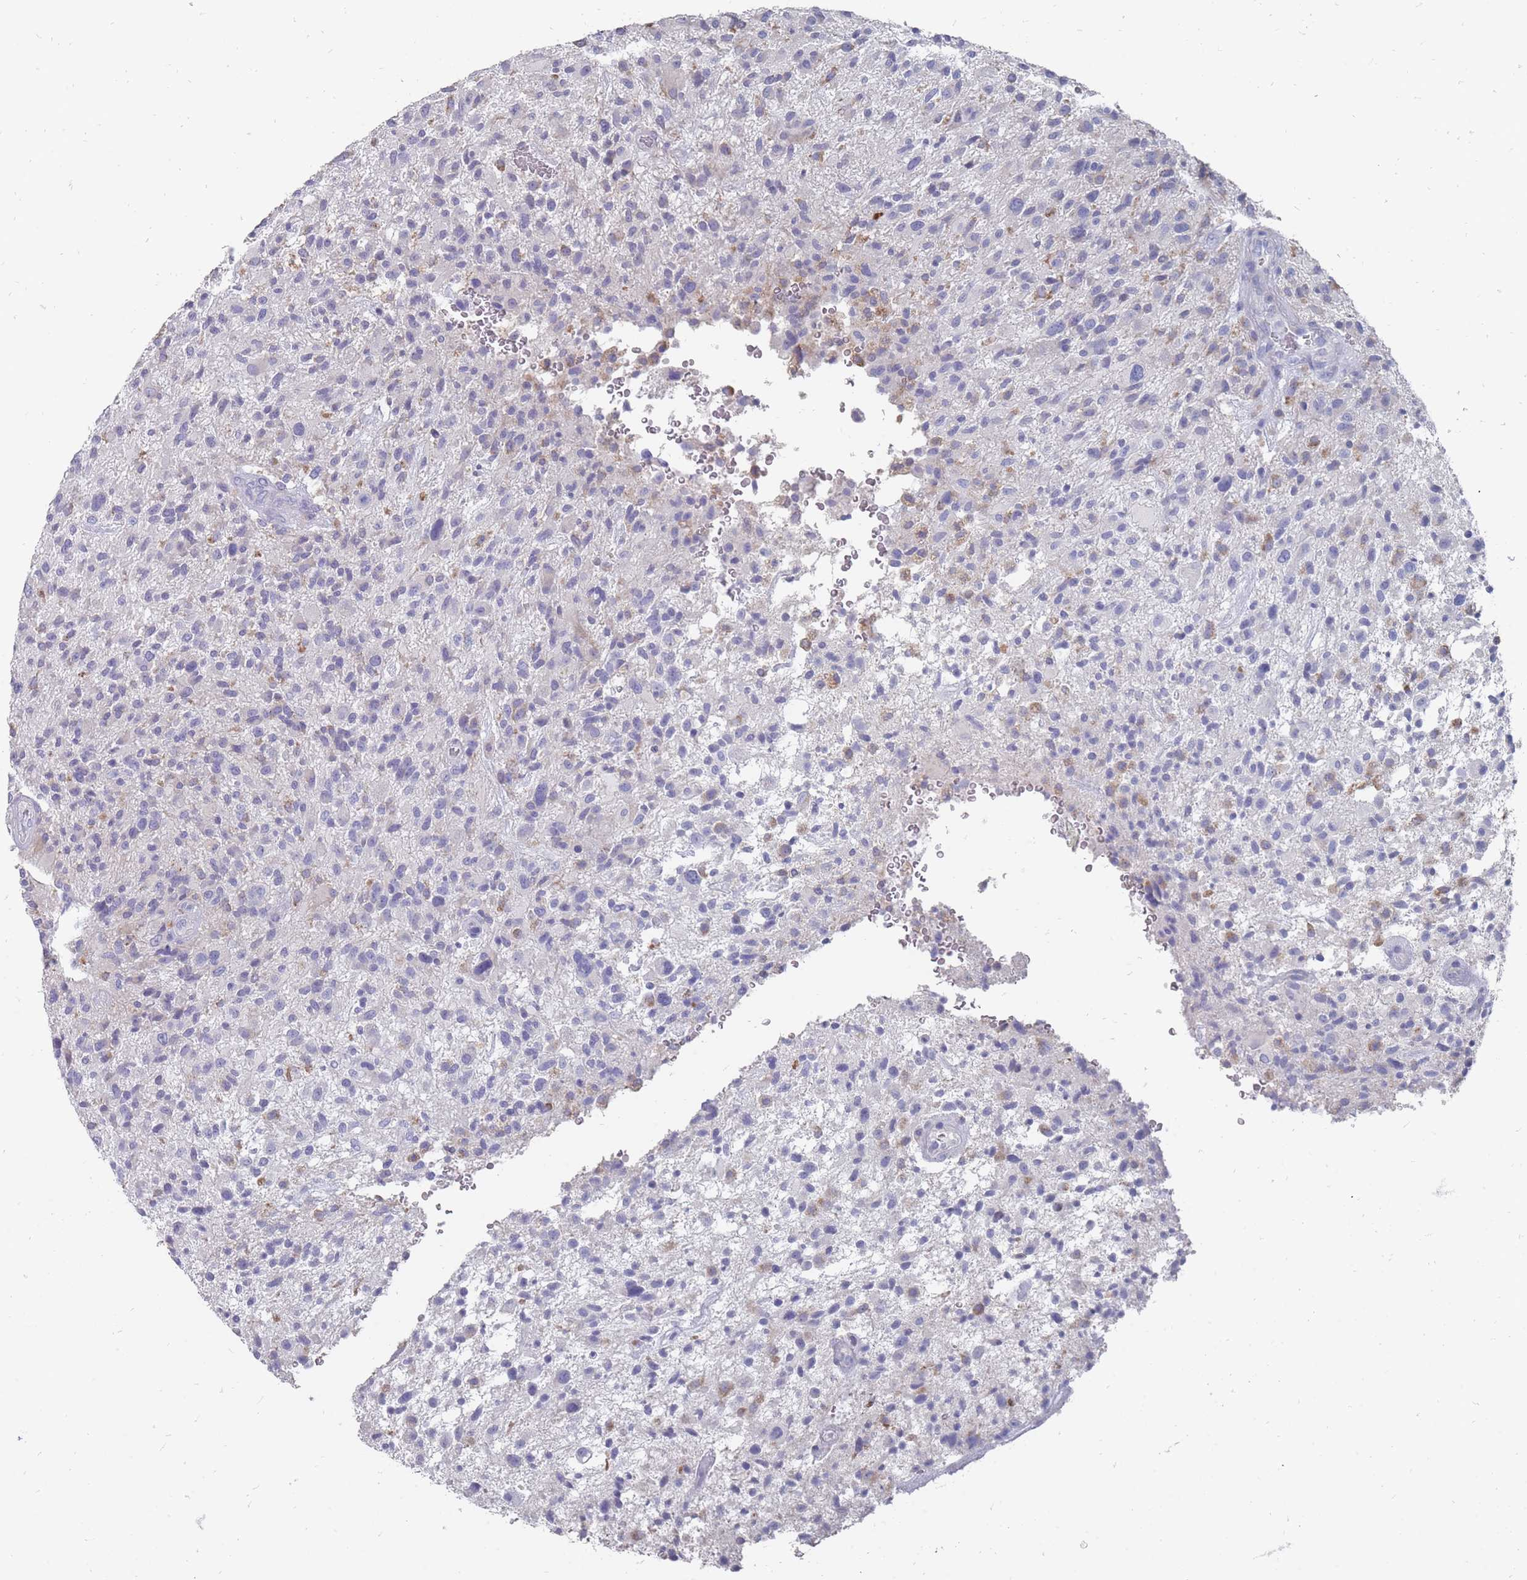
{"staining": {"intensity": "negative", "quantity": "none", "location": "none"}, "tissue": "glioma", "cell_type": "Tumor cells", "image_type": "cancer", "snomed": [{"axis": "morphology", "description": "Glioma, malignant, High grade"}, {"axis": "topography", "description": "Brain"}], "caption": "High power microscopy micrograph of an immunohistochemistry (IHC) photomicrograph of glioma, revealing no significant staining in tumor cells.", "gene": "OTULINL", "patient": {"sex": "male", "age": 47}}